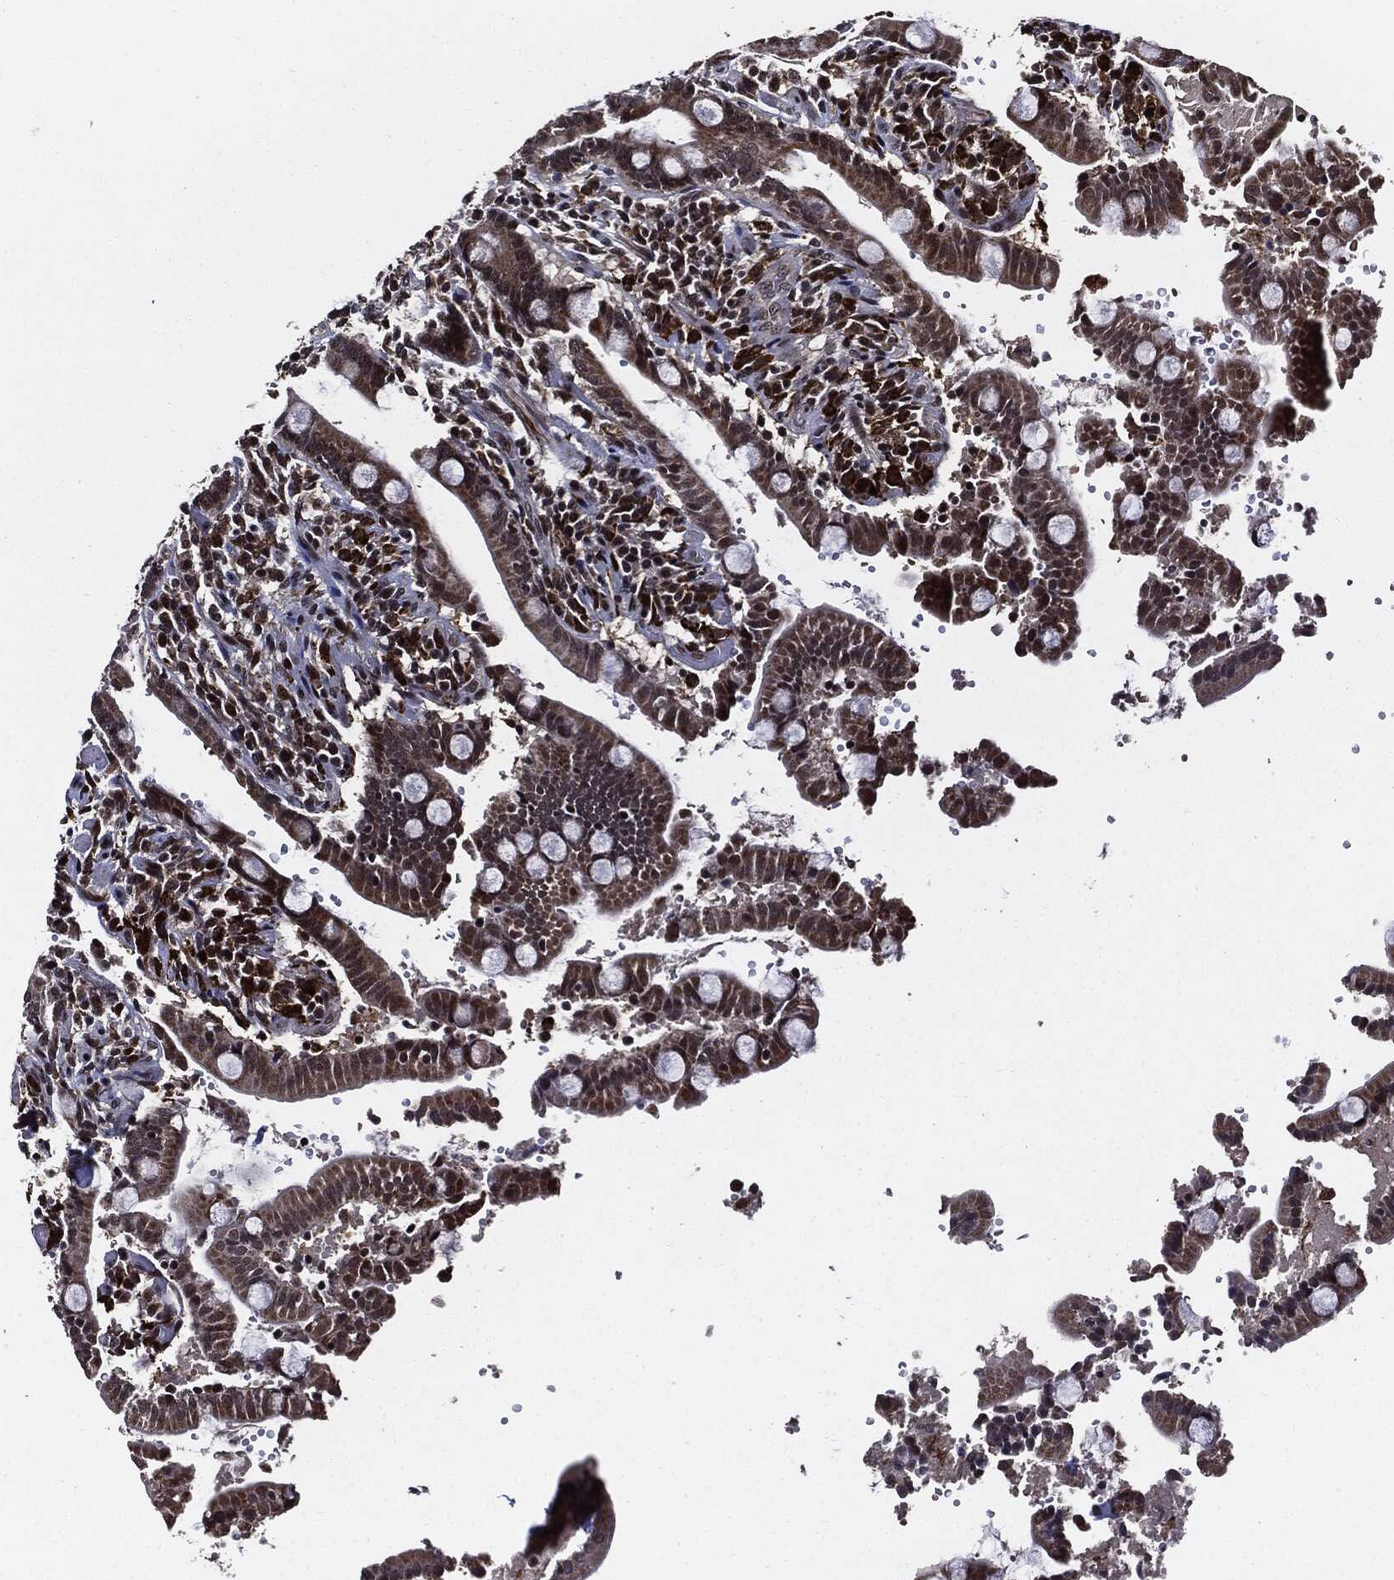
{"staining": {"intensity": "moderate", "quantity": "<25%", "location": "cytoplasmic/membranous,nuclear"}, "tissue": "duodenum", "cell_type": "Glandular cells", "image_type": "normal", "snomed": [{"axis": "morphology", "description": "Normal tissue, NOS"}, {"axis": "topography", "description": "Duodenum"}], "caption": "Glandular cells show low levels of moderate cytoplasmic/membranous,nuclear positivity in about <25% of cells in normal duodenum.", "gene": "SUGT1", "patient": {"sex": "female", "age": 62}}